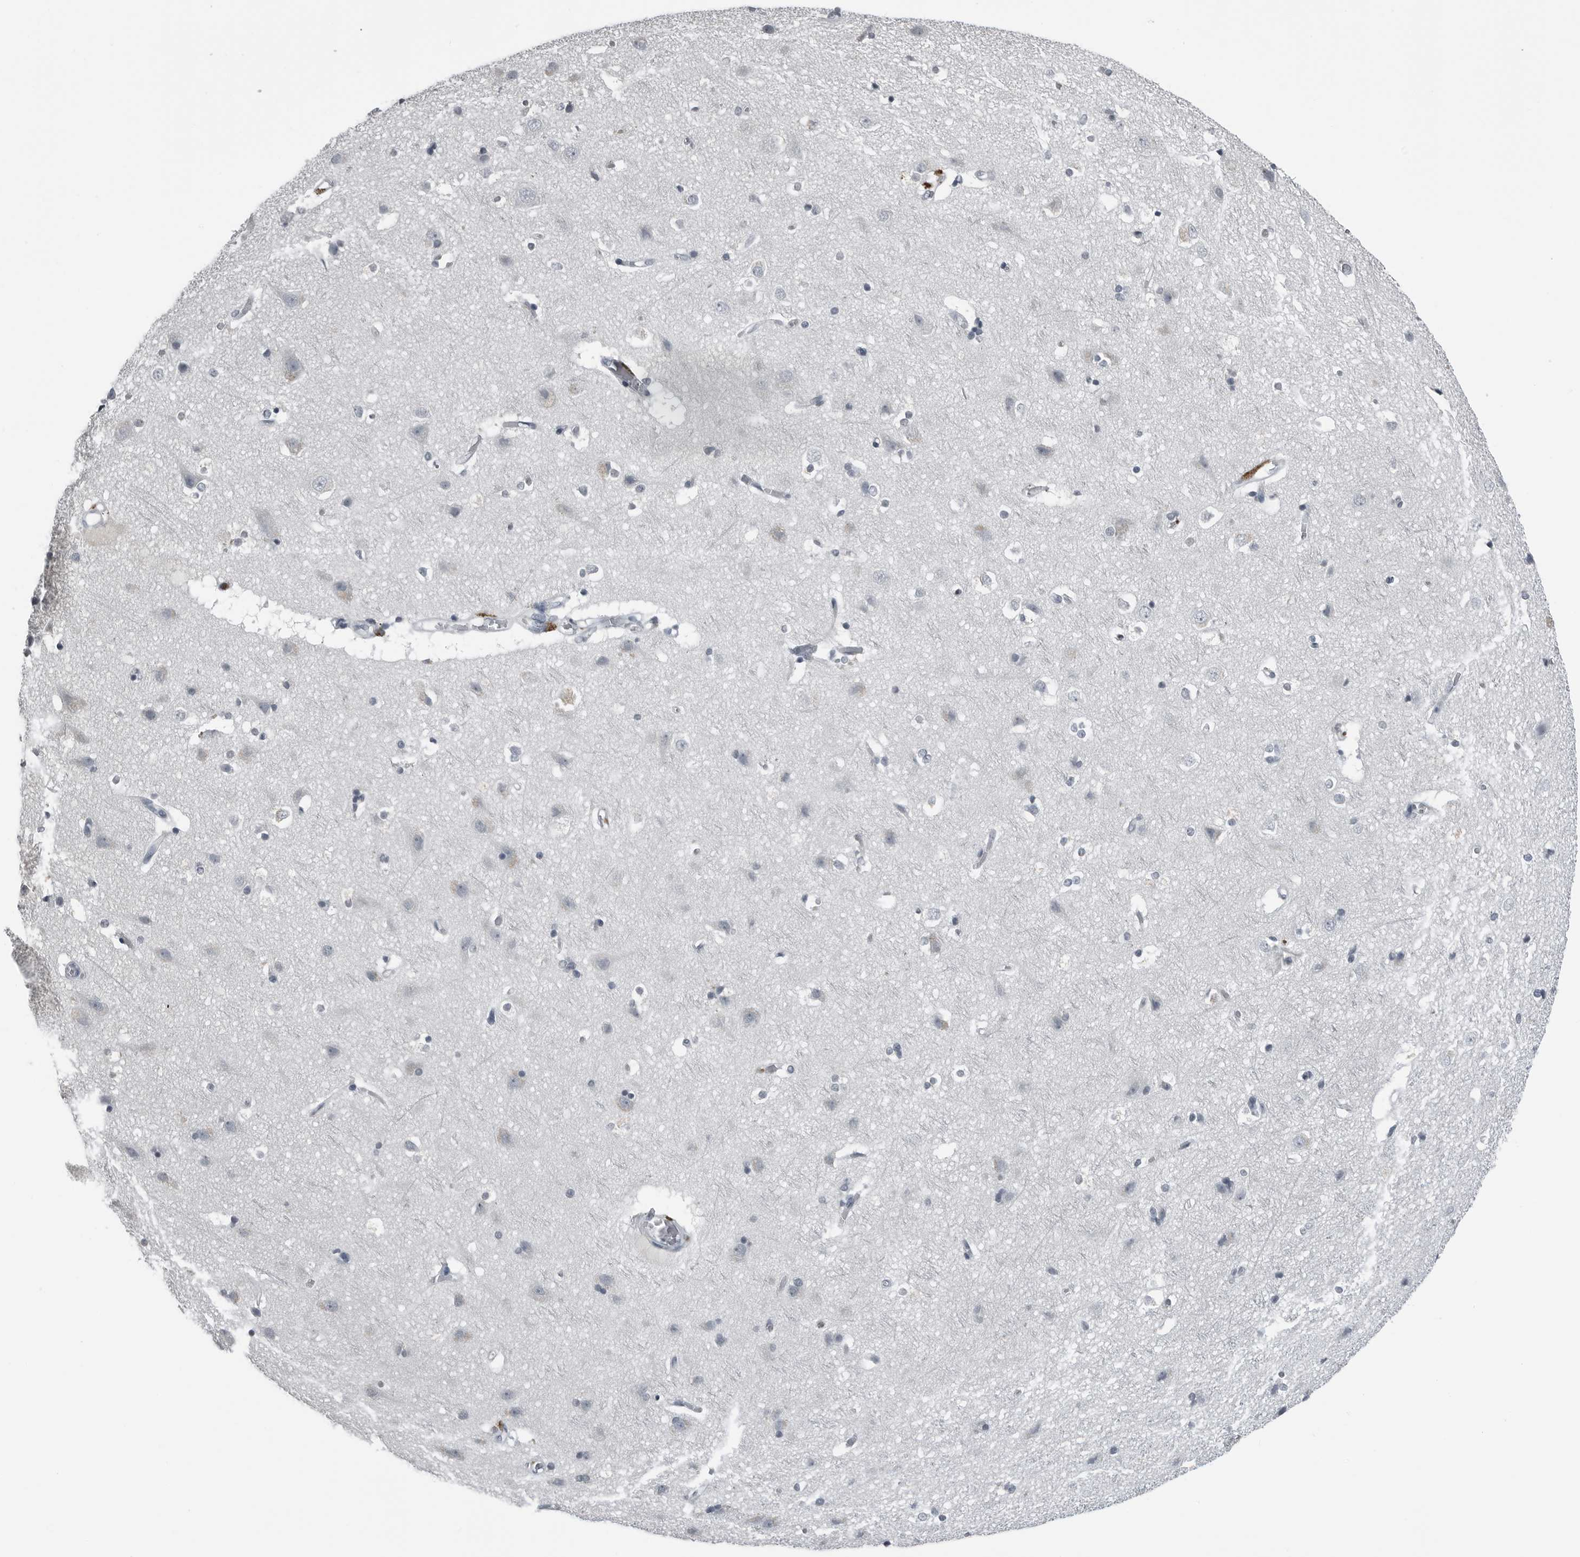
{"staining": {"intensity": "negative", "quantity": "none", "location": "none"}, "tissue": "cerebral cortex", "cell_type": "Endothelial cells", "image_type": "normal", "snomed": [{"axis": "morphology", "description": "Normal tissue, NOS"}, {"axis": "topography", "description": "Cerebral cortex"}], "caption": "DAB (3,3'-diaminobenzidine) immunohistochemical staining of normal human cerebral cortex reveals no significant positivity in endothelial cells.", "gene": "SPINK1", "patient": {"sex": "male", "age": 54}}